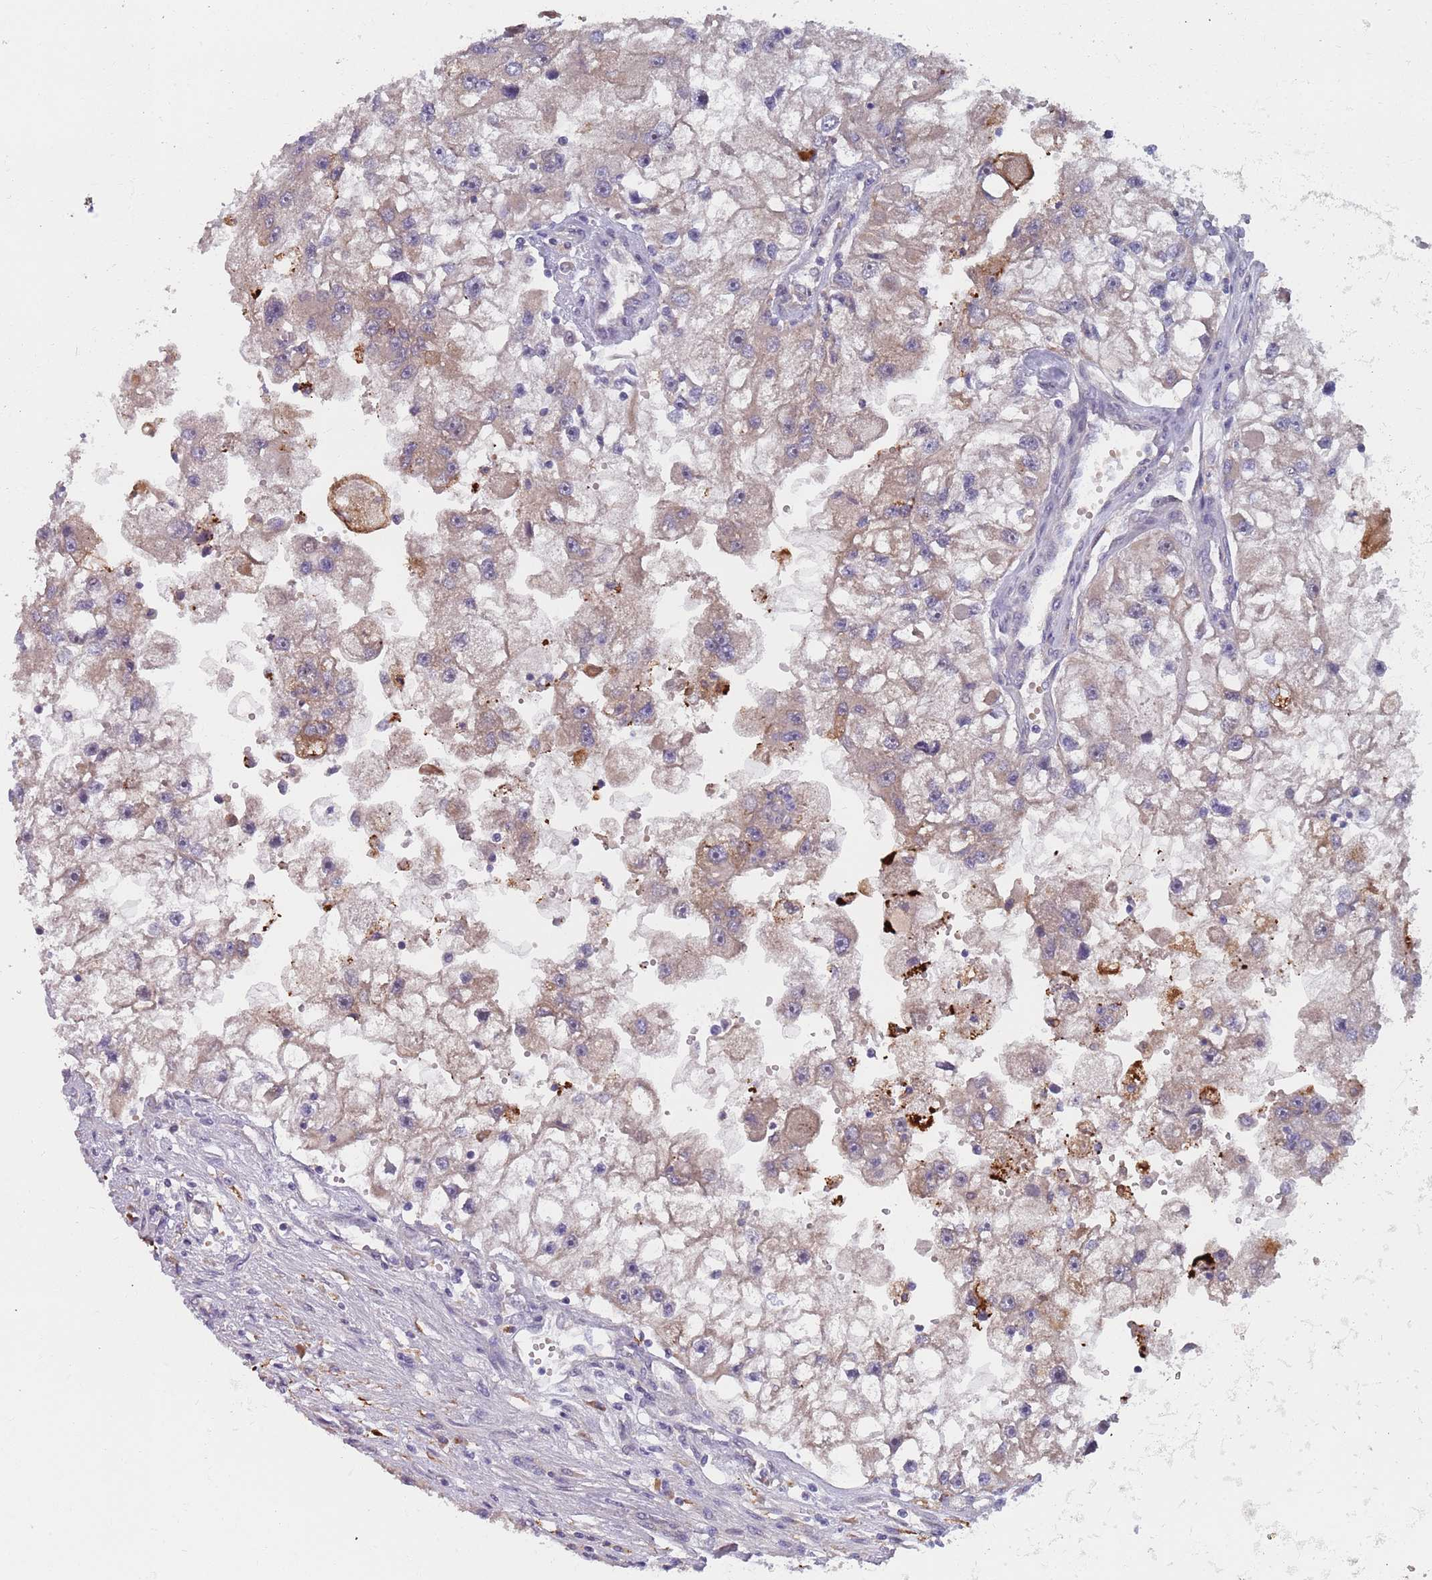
{"staining": {"intensity": "weak", "quantity": "25%-75%", "location": "cytoplasmic/membranous"}, "tissue": "renal cancer", "cell_type": "Tumor cells", "image_type": "cancer", "snomed": [{"axis": "morphology", "description": "Adenocarcinoma, NOS"}, {"axis": "topography", "description": "Kidney"}], "caption": "Renal adenocarcinoma was stained to show a protein in brown. There is low levels of weak cytoplasmic/membranous expression in approximately 25%-75% of tumor cells.", "gene": "ZNF140", "patient": {"sex": "male", "age": 63}}